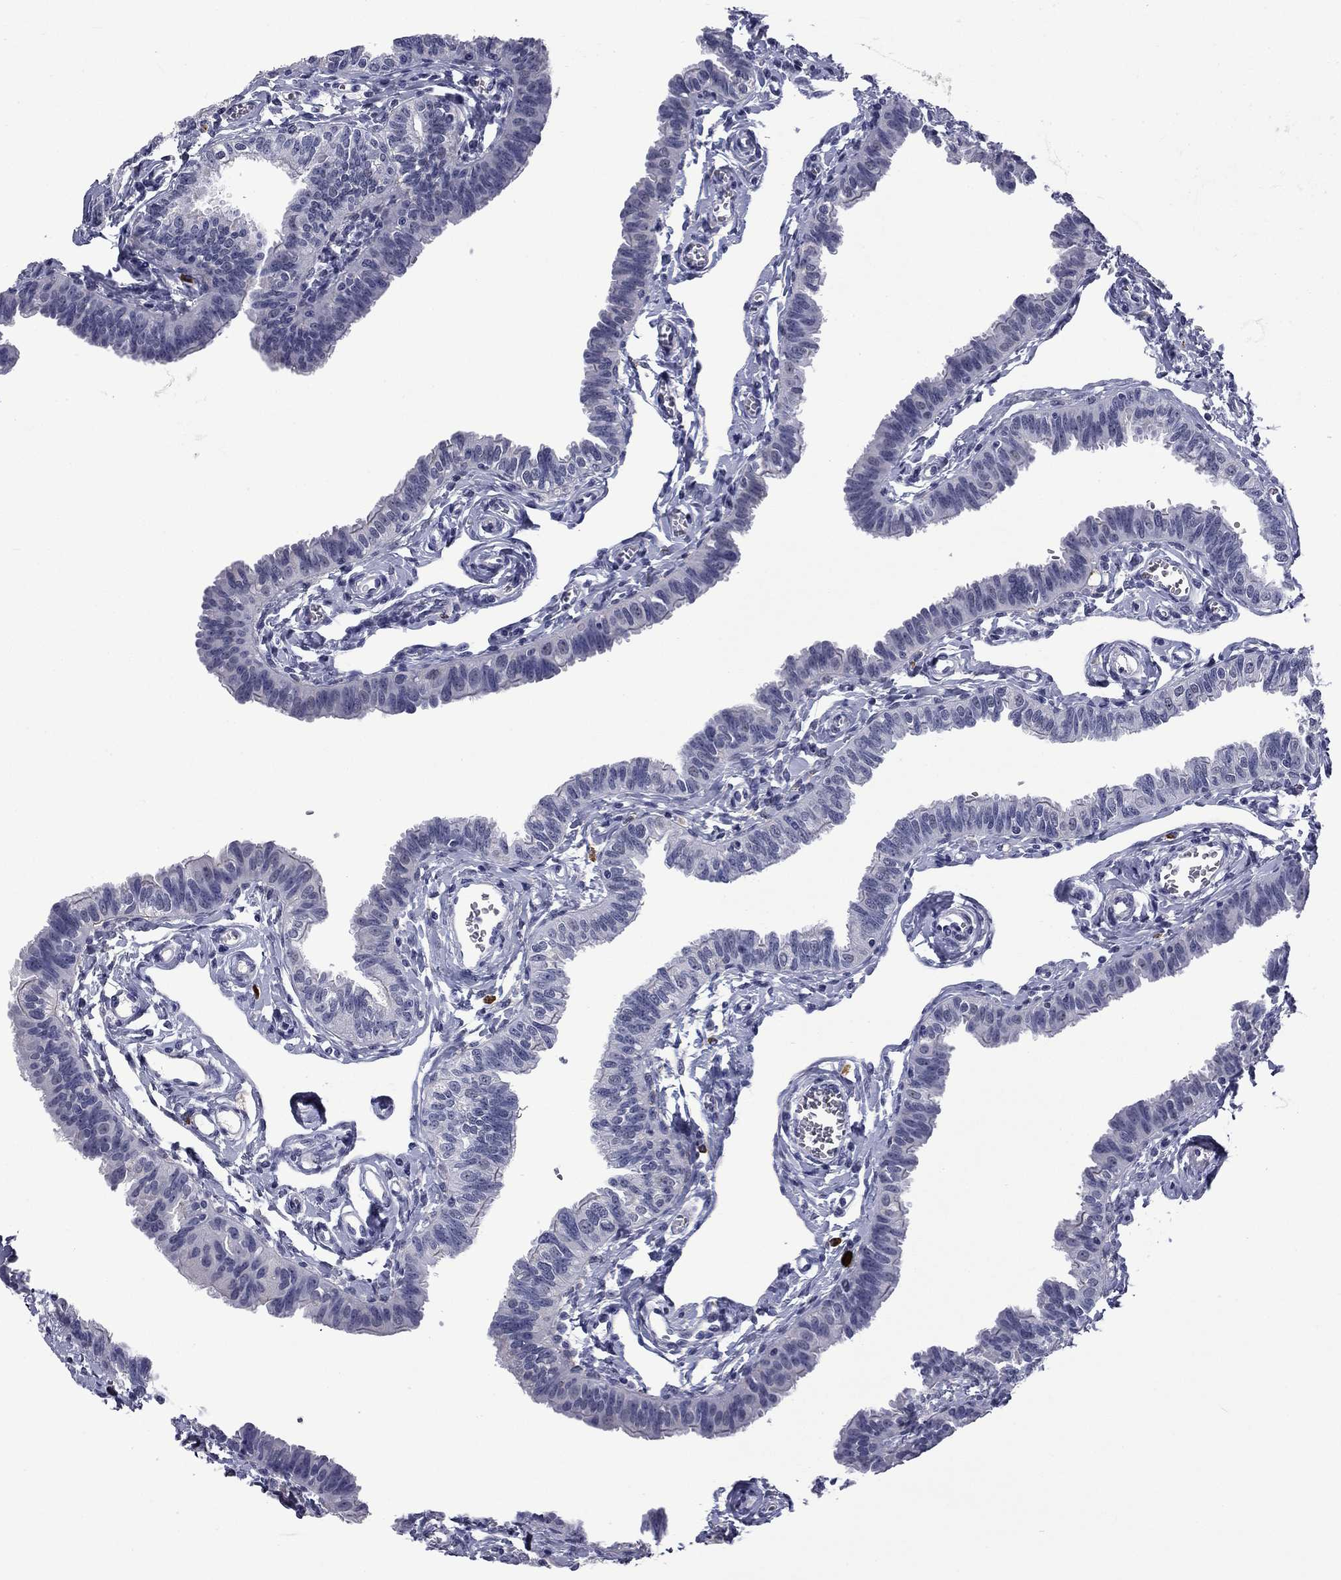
{"staining": {"intensity": "negative", "quantity": "none", "location": "none"}, "tissue": "fallopian tube", "cell_type": "Glandular cells", "image_type": "normal", "snomed": [{"axis": "morphology", "description": "Normal tissue, NOS"}, {"axis": "topography", "description": "Fallopian tube"}], "caption": "DAB (3,3'-diaminobenzidine) immunohistochemical staining of benign fallopian tube shows no significant staining in glandular cells.", "gene": "BCL2L14", "patient": {"sex": "female", "age": 54}}